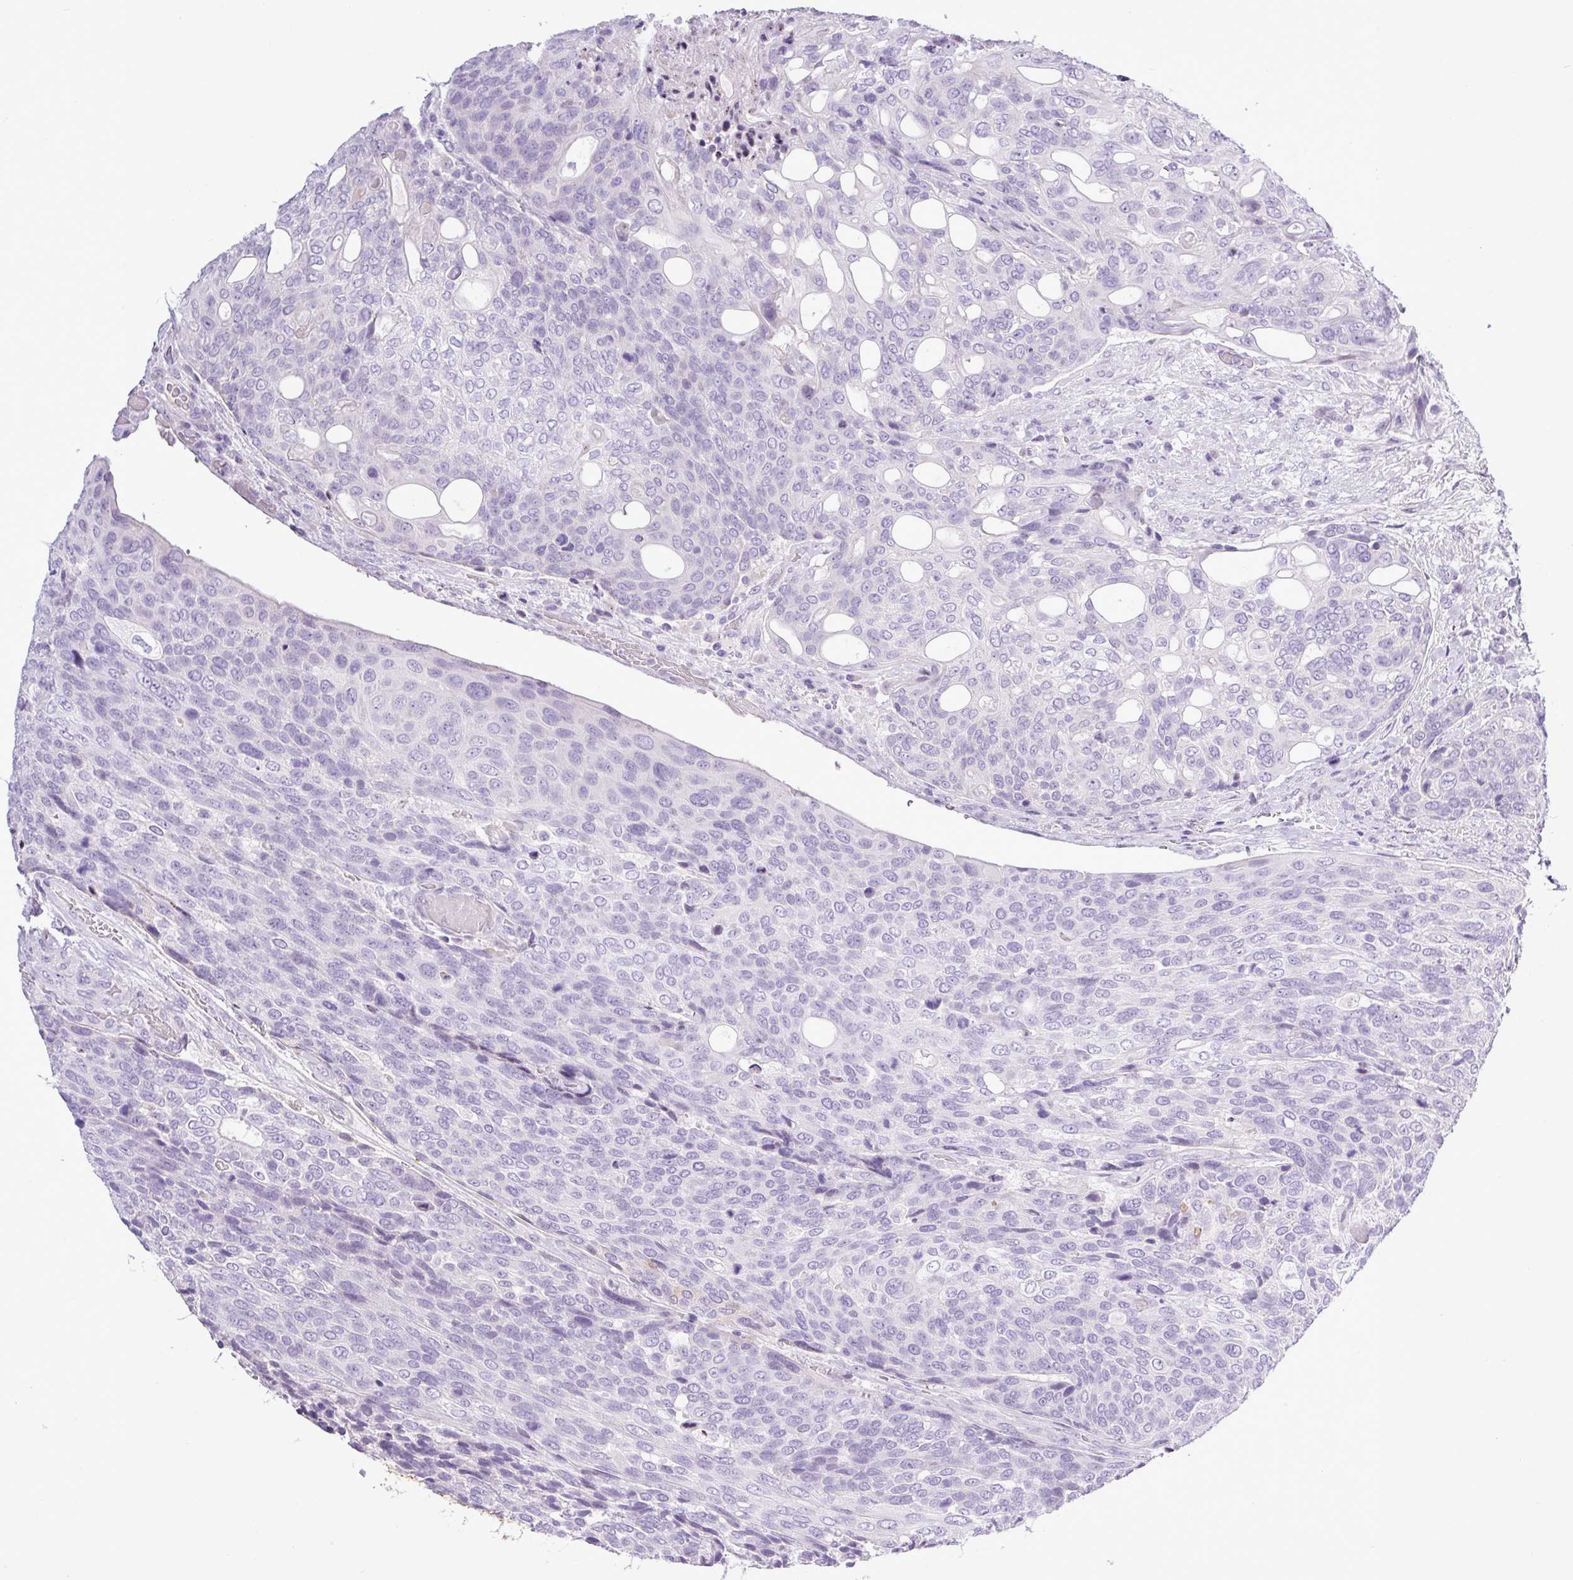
{"staining": {"intensity": "negative", "quantity": "none", "location": "none"}, "tissue": "urothelial cancer", "cell_type": "Tumor cells", "image_type": "cancer", "snomed": [{"axis": "morphology", "description": "Urothelial carcinoma, High grade"}, {"axis": "topography", "description": "Urinary bladder"}], "caption": "The immunohistochemistry (IHC) photomicrograph has no significant positivity in tumor cells of urothelial cancer tissue. The staining is performed using DAB brown chromogen with nuclei counter-stained in using hematoxylin.", "gene": "ALDH3A1", "patient": {"sex": "female", "age": 70}}